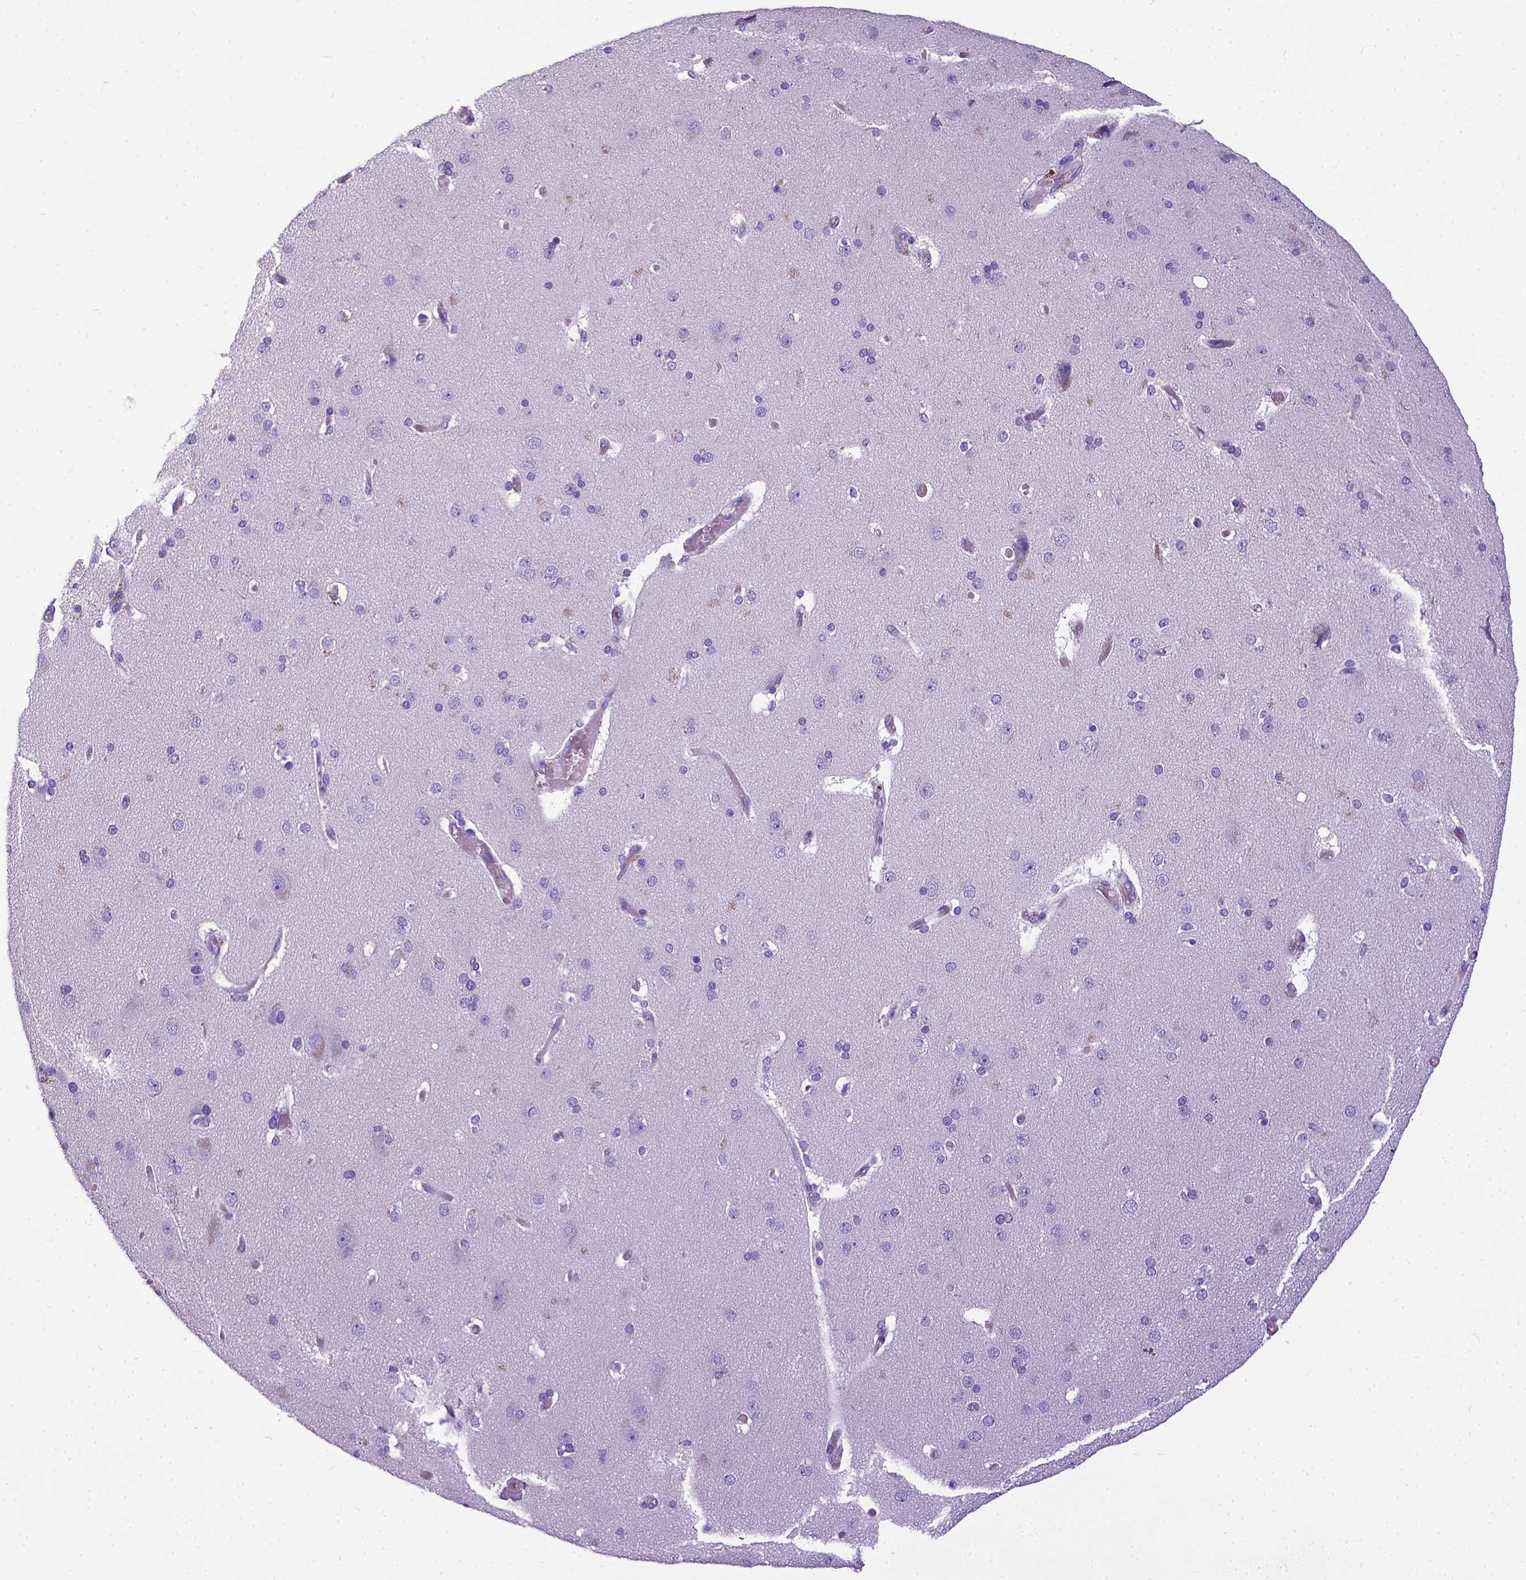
{"staining": {"intensity": "negative", "quantity": "none", "location": "none"}, "tissue": "cerebral cortex", "cell_type": "Endothelial cells", "image_type": "normal", "snomed": [{"axis": "morphology", "description": "Normal tissue, NOS"}, {"axis": "morphology", "description": "Glioma, malignant, High grade"}, {"axis": "topography", "description": "Cerebral cortex"}], "caption": "Immunohistochemistry (IHC) photomicrograph of benign cerebral cortex stained for a protein (brown), which shows no staining in endothelial cells. (DAB IHC visualized using brightfield microscopy, high magnification).", "gene": "IGF2", "patient": {"sex": "male", "age": 71}}